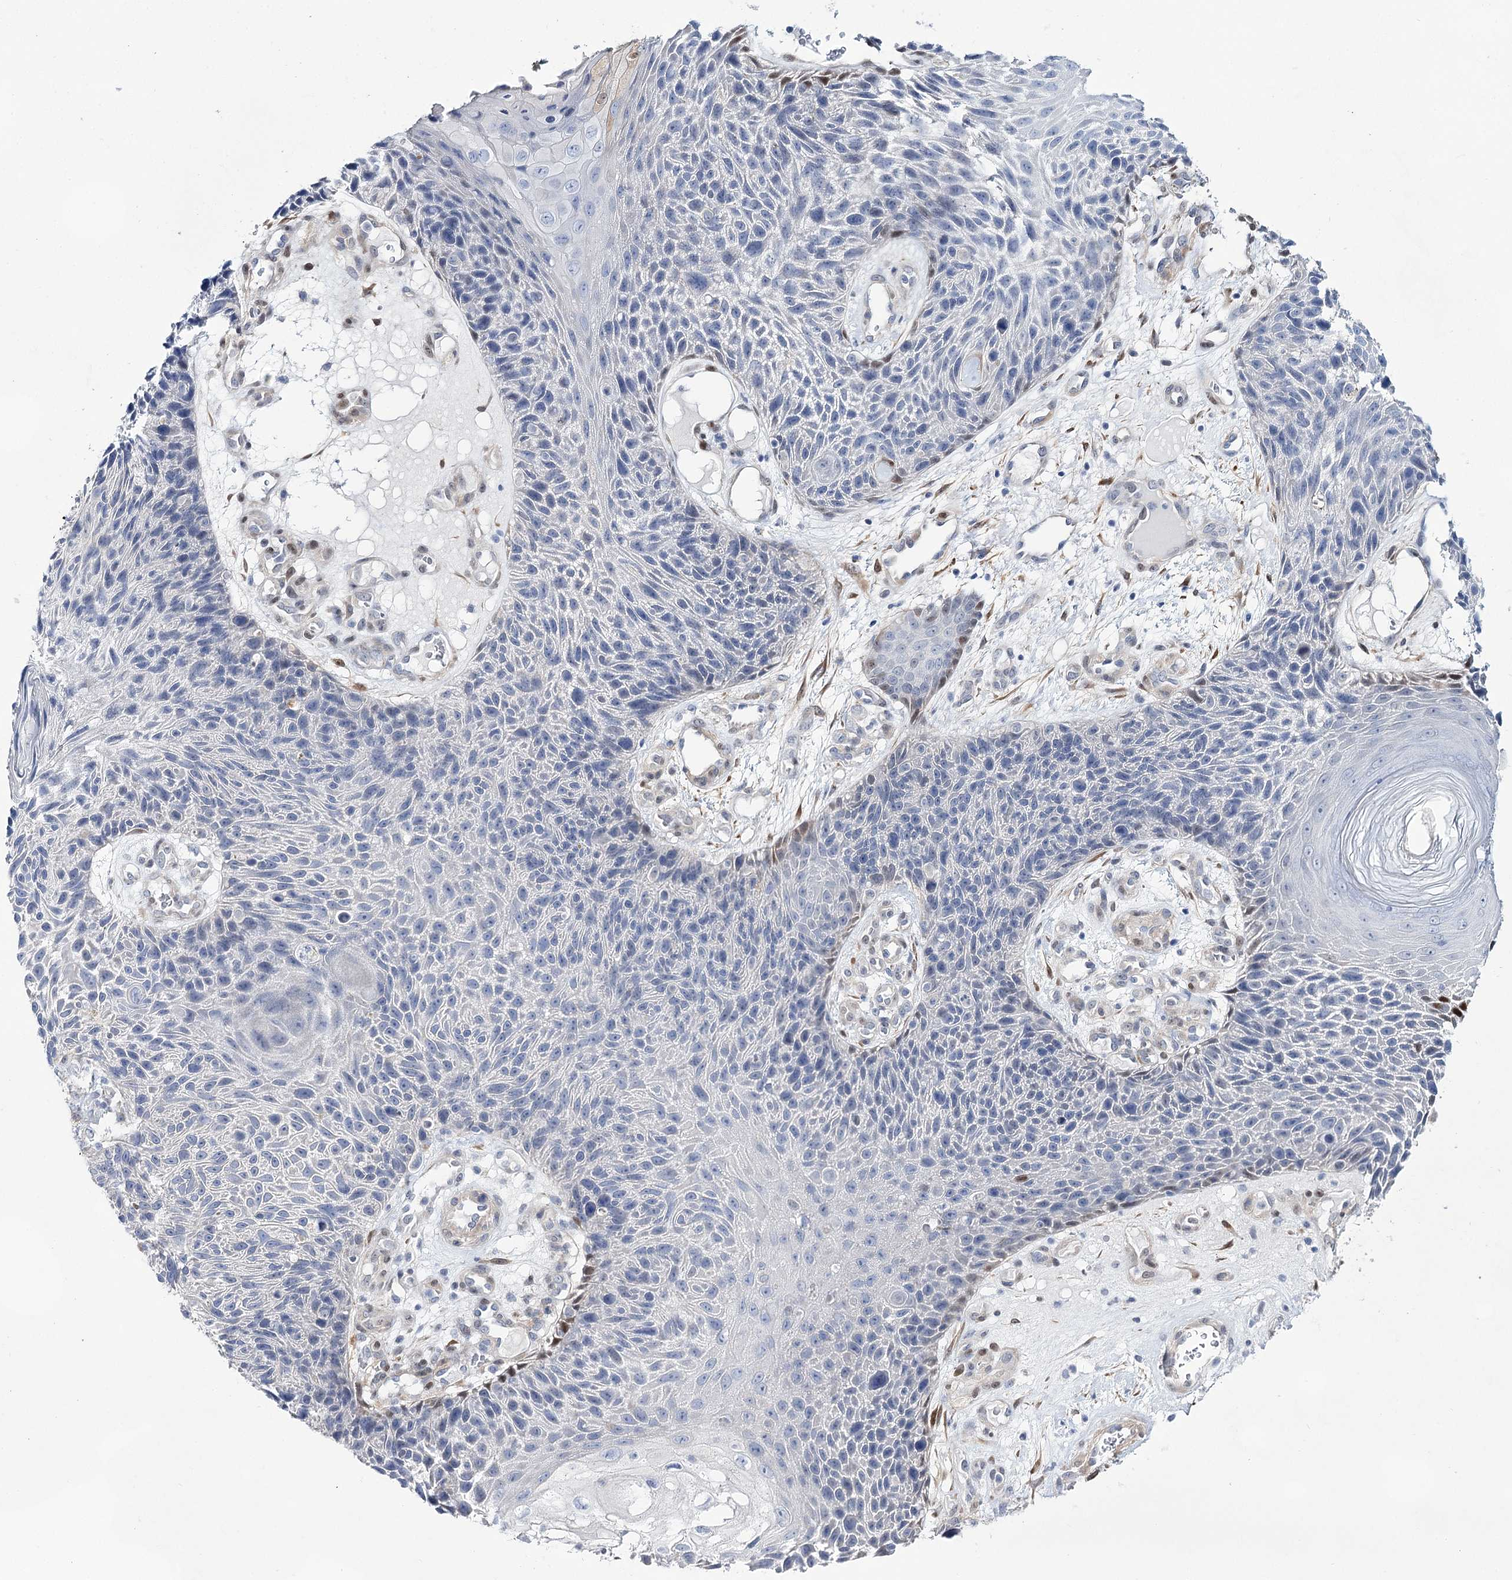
{"staining": {"intensity": "negative", "quantity": "none", "location": "none"}, "tissue": "skin cancer", "cell_type": "Tumor cells", "image_type": "cancer", "snomed": [{"axis": "morphology", "description": "Squamous cell carcinoma, NOS"}, {"axis": "topography", "description": "Skin"}], "caption": "An image of human skin cancer is negative for staining in tumor cells.", "gene": "UGDH", "patient": {"sex": "female", "age": 88}}